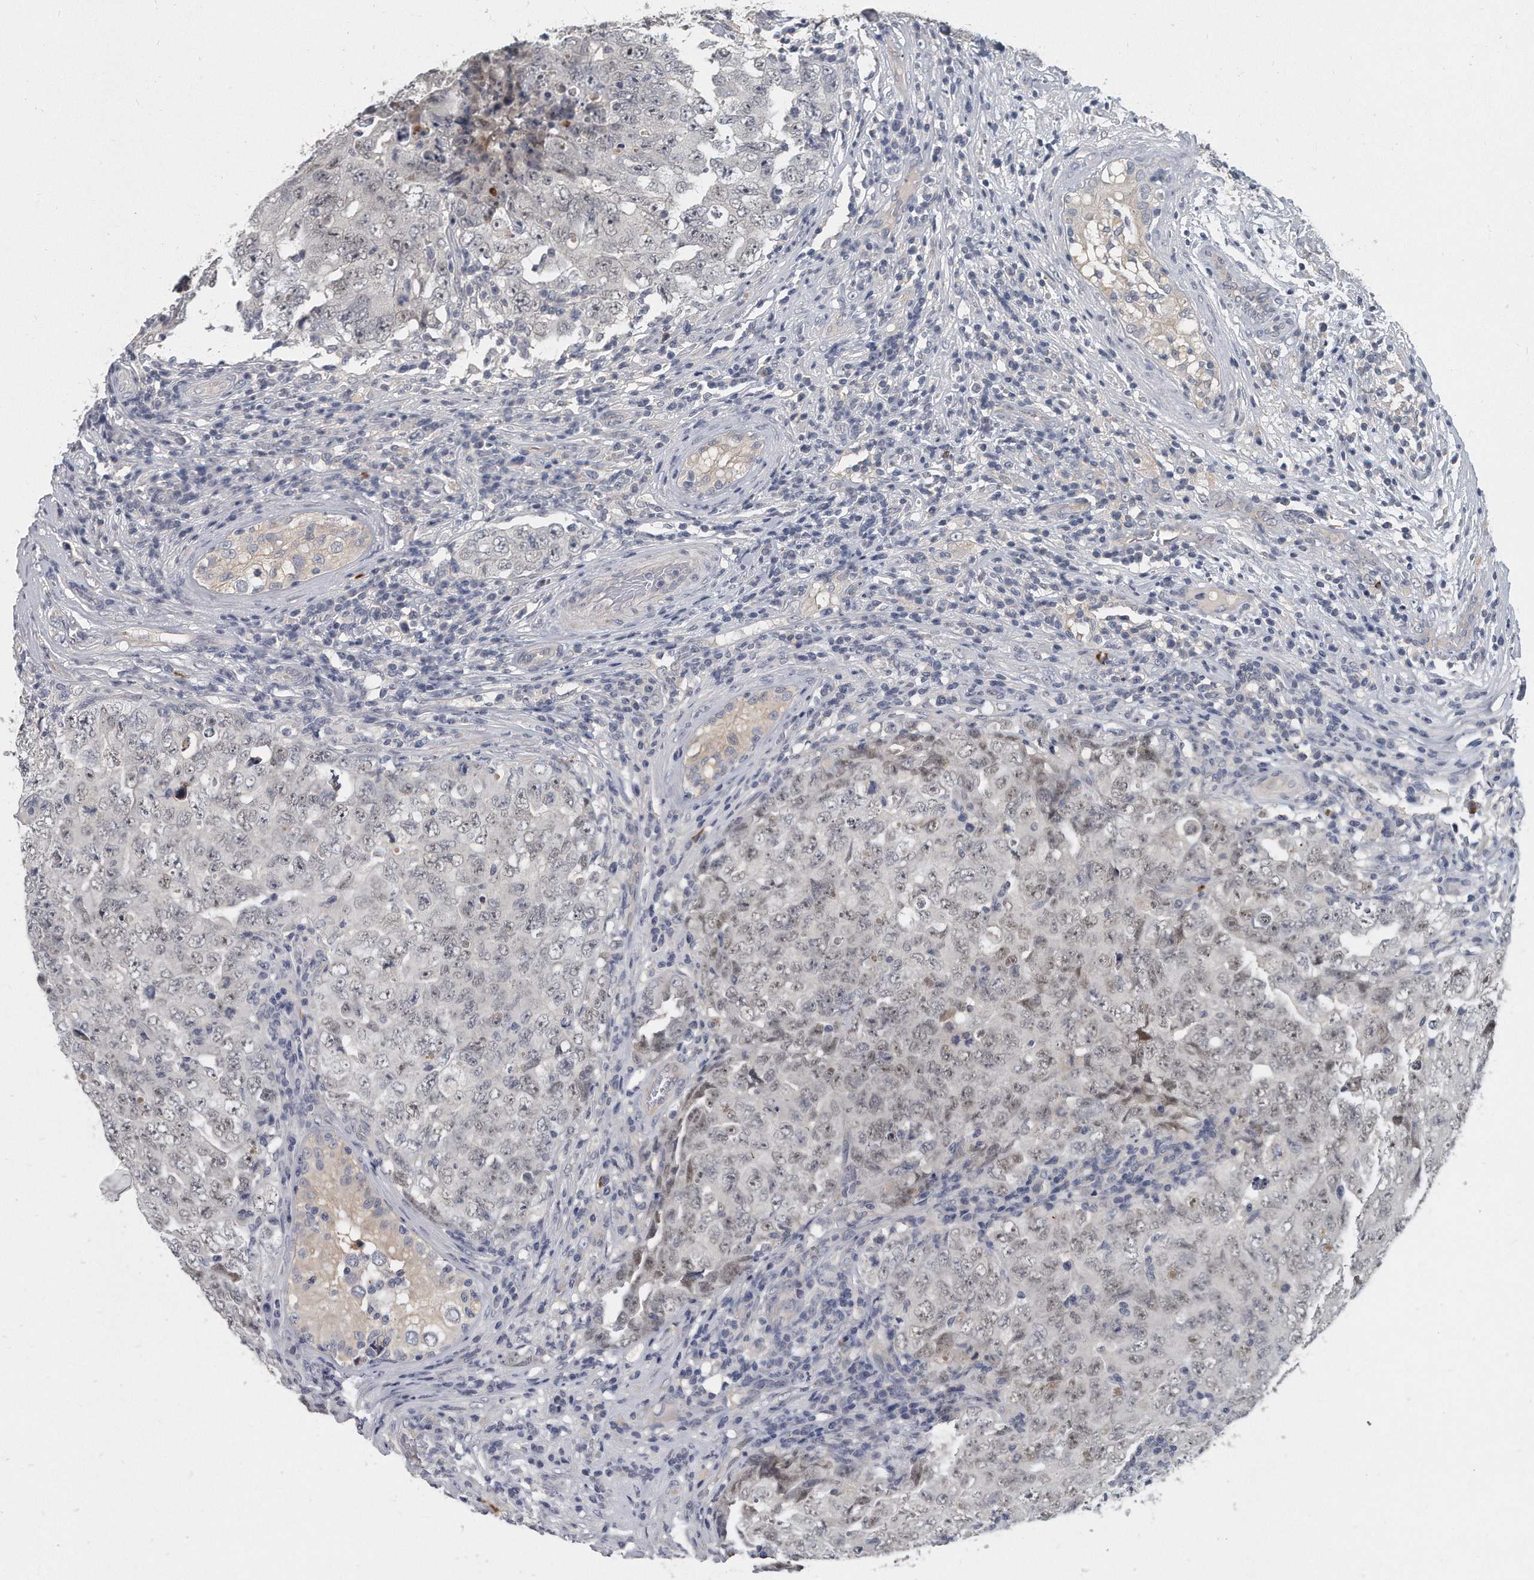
{"staining": {"intensity": "weak", "quantity": "25%-75%", "location": "nuclear"}, "tissue": "testis cancer", "cell_type": "Tumor cells", "image_type": "cancer", "snomed": [{"axis": "morphology", "description": "Carcinoma, Embryonal, NOS"}, {"axis": "topography", "description": "Testis"}], "caption": "An image showing weak nuclear expression in about 25%-75% of tumor cells in testis cancer (embryonal carcinoma), as visualized by brown immunohistochemical staining.", "gene": "KLHL7", "patient": {"sex": "male", "age": 26}}